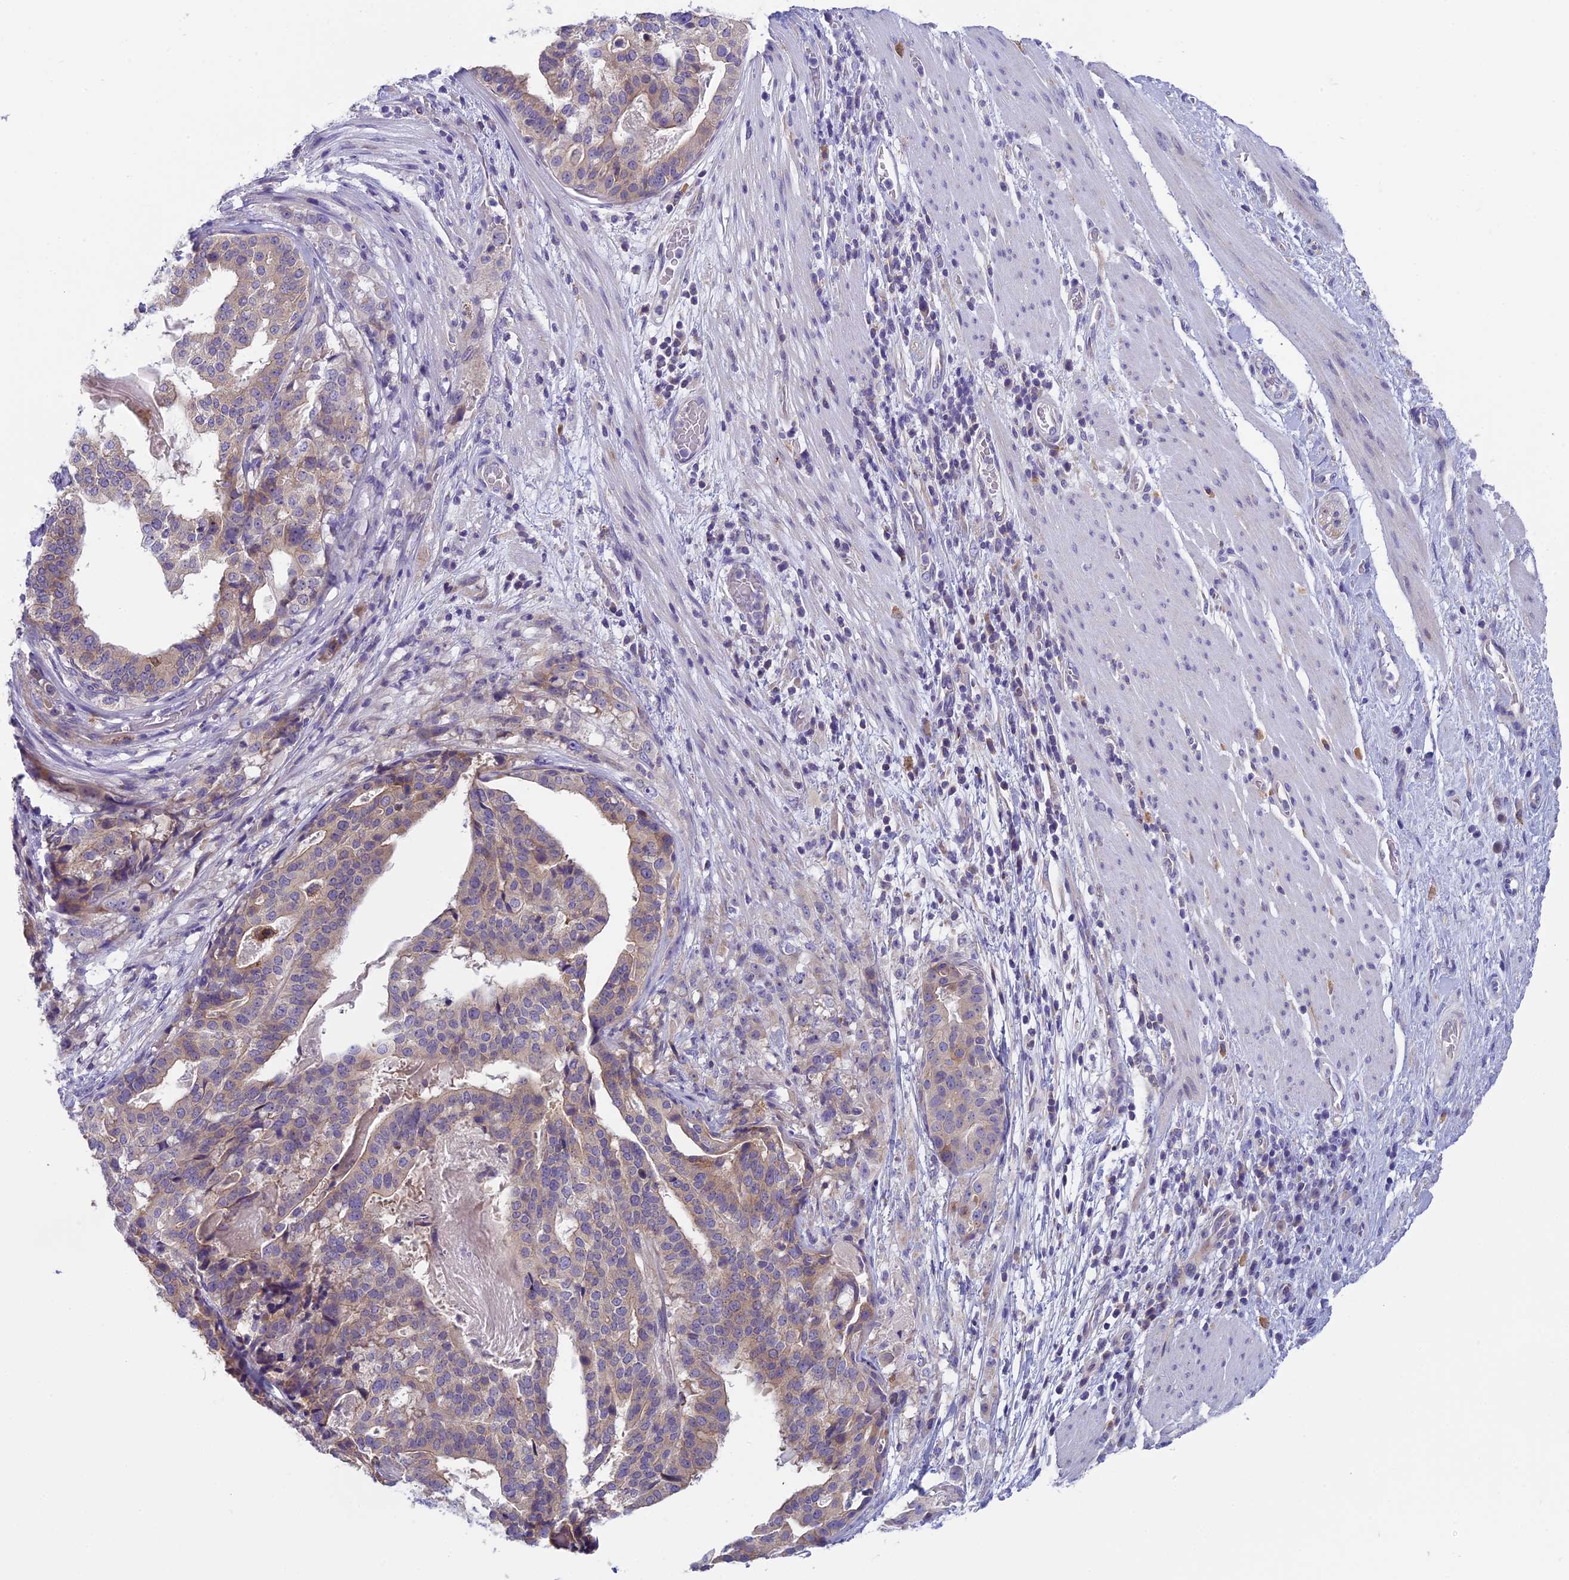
{"staining": {"intensity": "weak", "quantity": "25%-75%", "location": "cytoplasmic/membranous"}, "tissue": "stomach cancer", "cell_type": "Tumor cells", "image_type": "cancer", "snomed": [{"axis": "morphology", "description": "Adenocarcinoma, NOS"}, {"axis": "topography", "description": "Stomach"}], "caption": "An IHC image of neoplastic tissue is shown. Protein staining in brown labels weak cytoplasmic/membranous positivity in adenocarcinoma (stomach) within tumor cells. (DAB (3,3'-diaminobenzidine) IHC with brightfield microscopy, high magnification).", "gene": "ARHGEF37", "patient": {"sex": "male", "age": 48}}